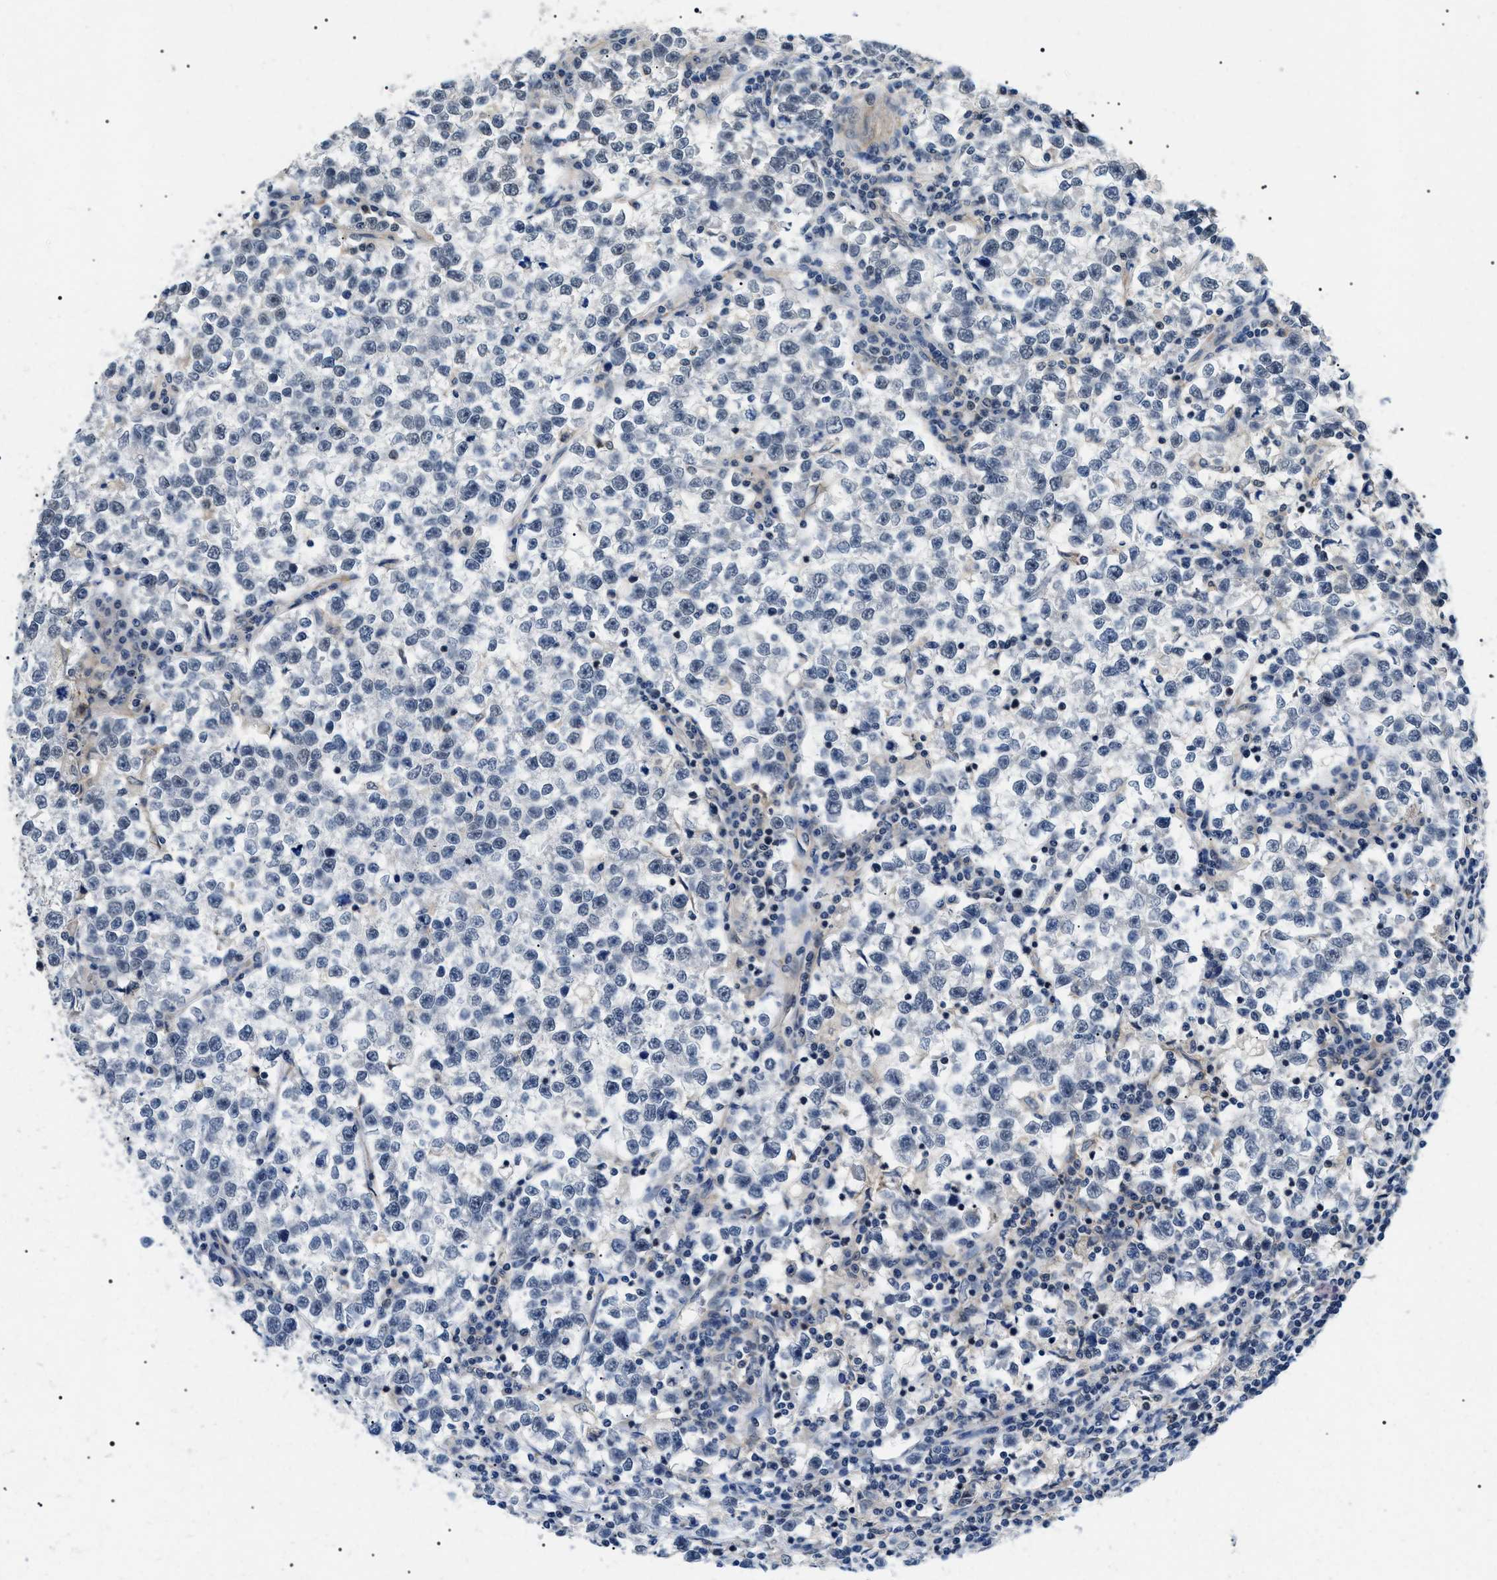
{"staining": {"intensity": "negative", "quantity": "none", "location": "none"}, "tissue": "testis cancer", "cell_type": "Tumor cells", "image_type": "cancer", "snomed": [{"axis": "morphology", "description": "Normal tissue, NOS"}, {"axis": "morphology", "description": "Seminoma, NOS"}, {"axis": "topography", "description": "Testis"}], "caption": "Photomicrograph shows no protein expression in tumor cells of testis seminoma tissue.", "gene": "RBM15", "patient": {"sex": "male", "age": 43}}